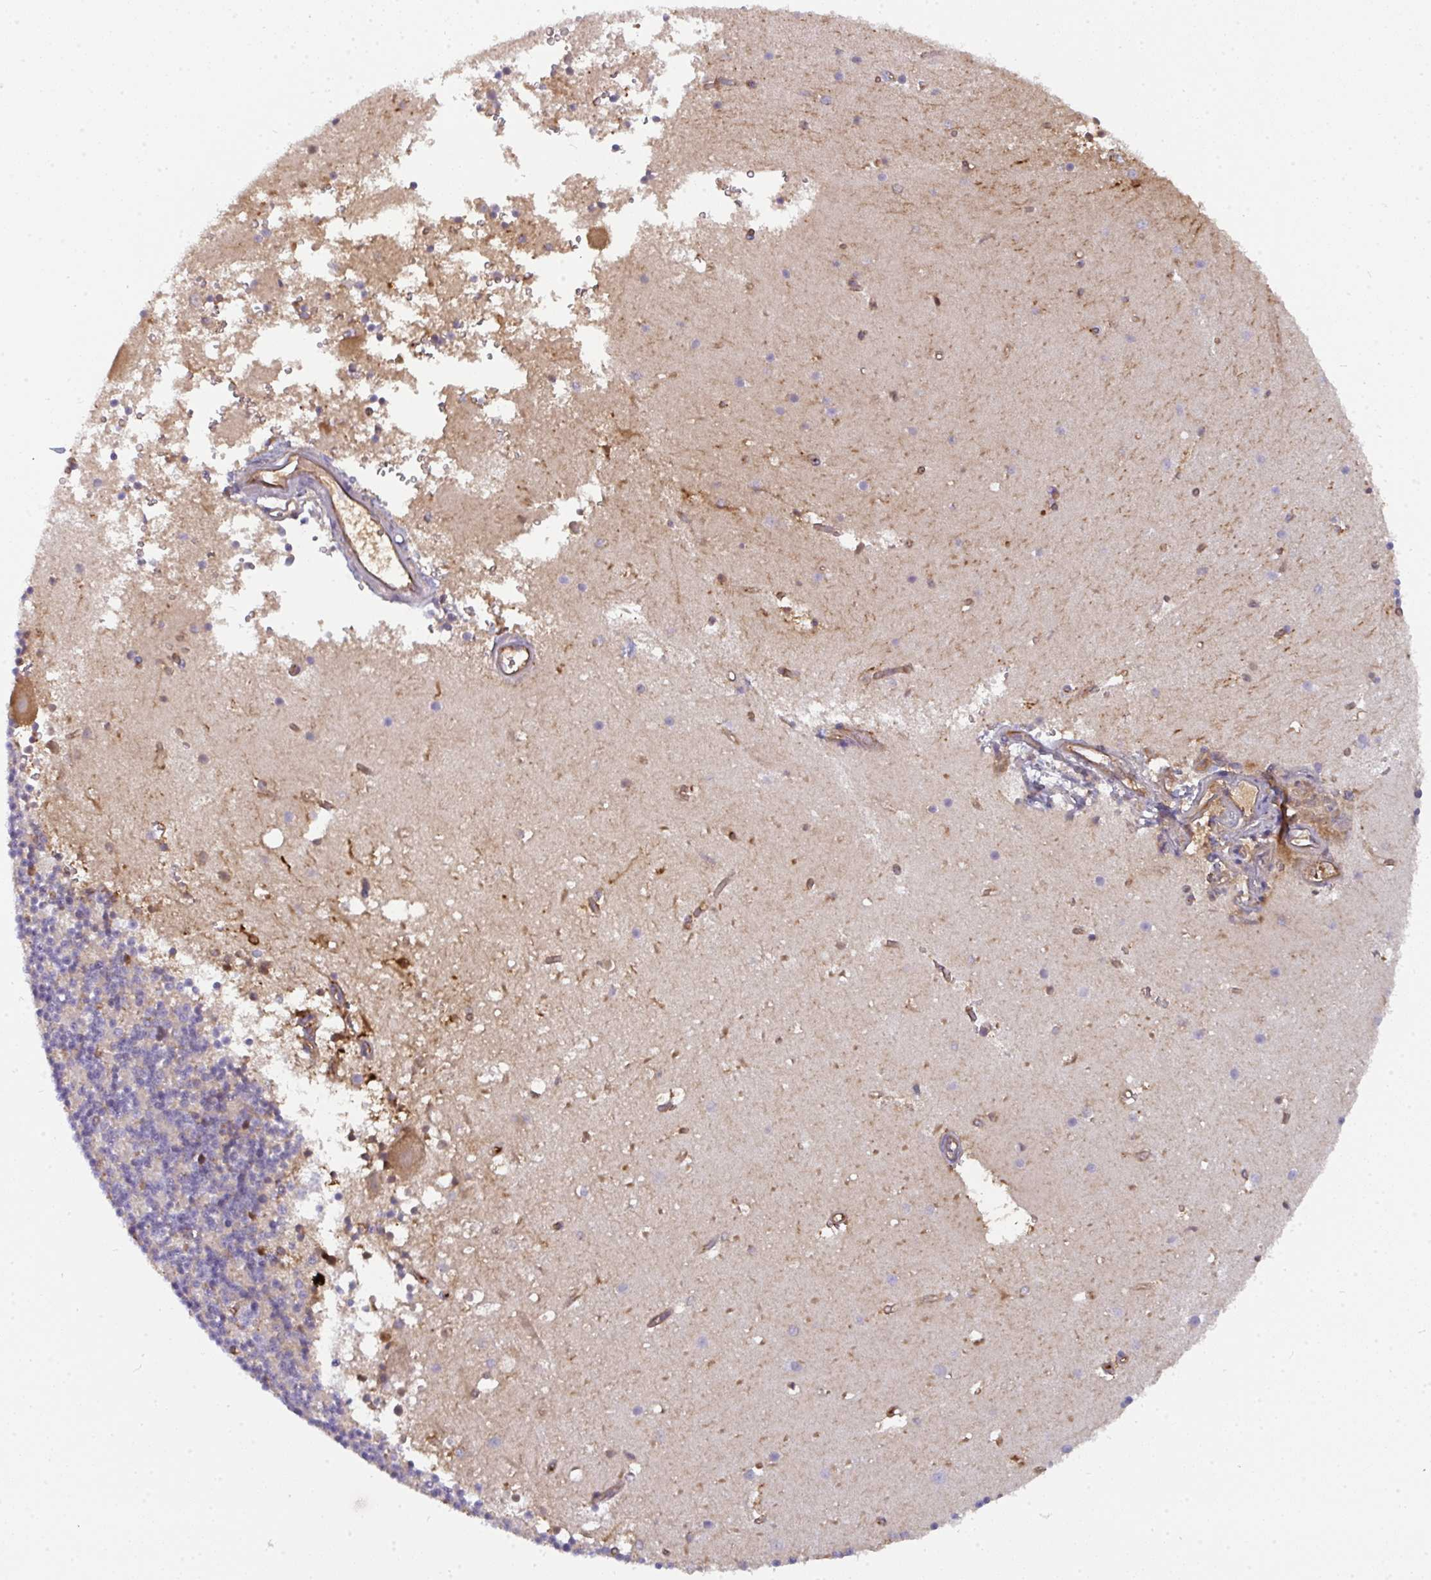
{"staining": {"intensity": "negative", "quantity": "none", "location": "none"}, "tissue": "cerebellum", "cell_type": "Cells in granular layer", "image_type": "normal", "snomed": [{"axis": "morphology", "description": "Normal tissue, NOS"}, {"axis": "topography", "description": "Cerebellum"}], "caption": "Immunohistochemistry (IHC) photomicrograph of unremarkable cerebellum stained for a protein (brown), which reveals no expression in cells in granular layer. (Brightfield microscopy of DAB immunohistochemistry at high magnification).", "gene": "DYNC1I2", "patient": {"sex": "male", "age": 54}}